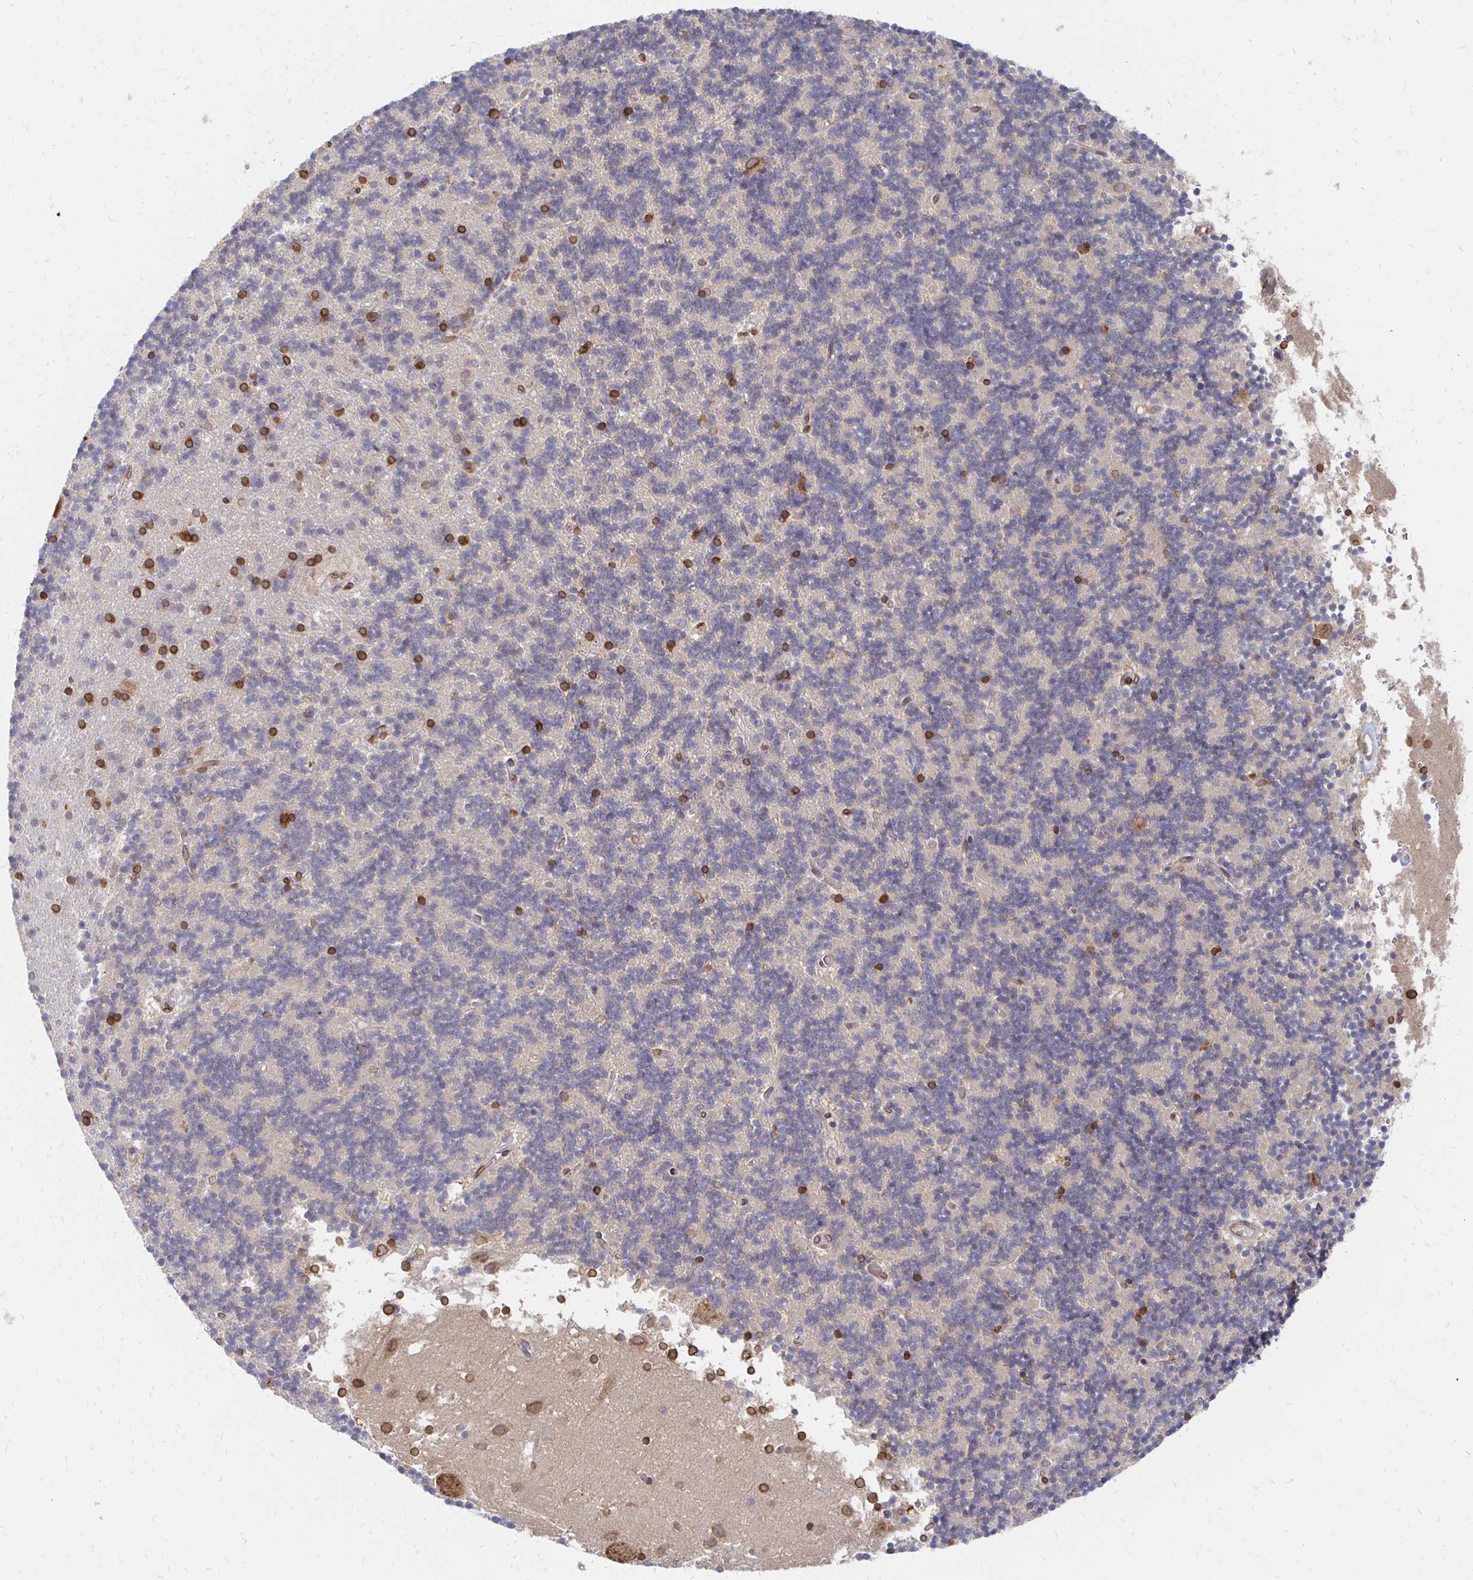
{"staining": {"intensity": "negative", "quantity": "none", "location": "none"}, "tissue": "cerebellum", "cell_type": "Cells in granular layer", "image_type": "normal", "snomed": [{"axis": "morphology", "description": "Normal tissue, NOS"}, {"axis": "topography", "description": "Cerebellum"}], "caption": "This is a micrograph of immunohistochemistry staining of normal cerebellum, which shows no staining in cells in granular layer.", "gene": "PELI3", "patient": {"sex": "male", "age": 54}}